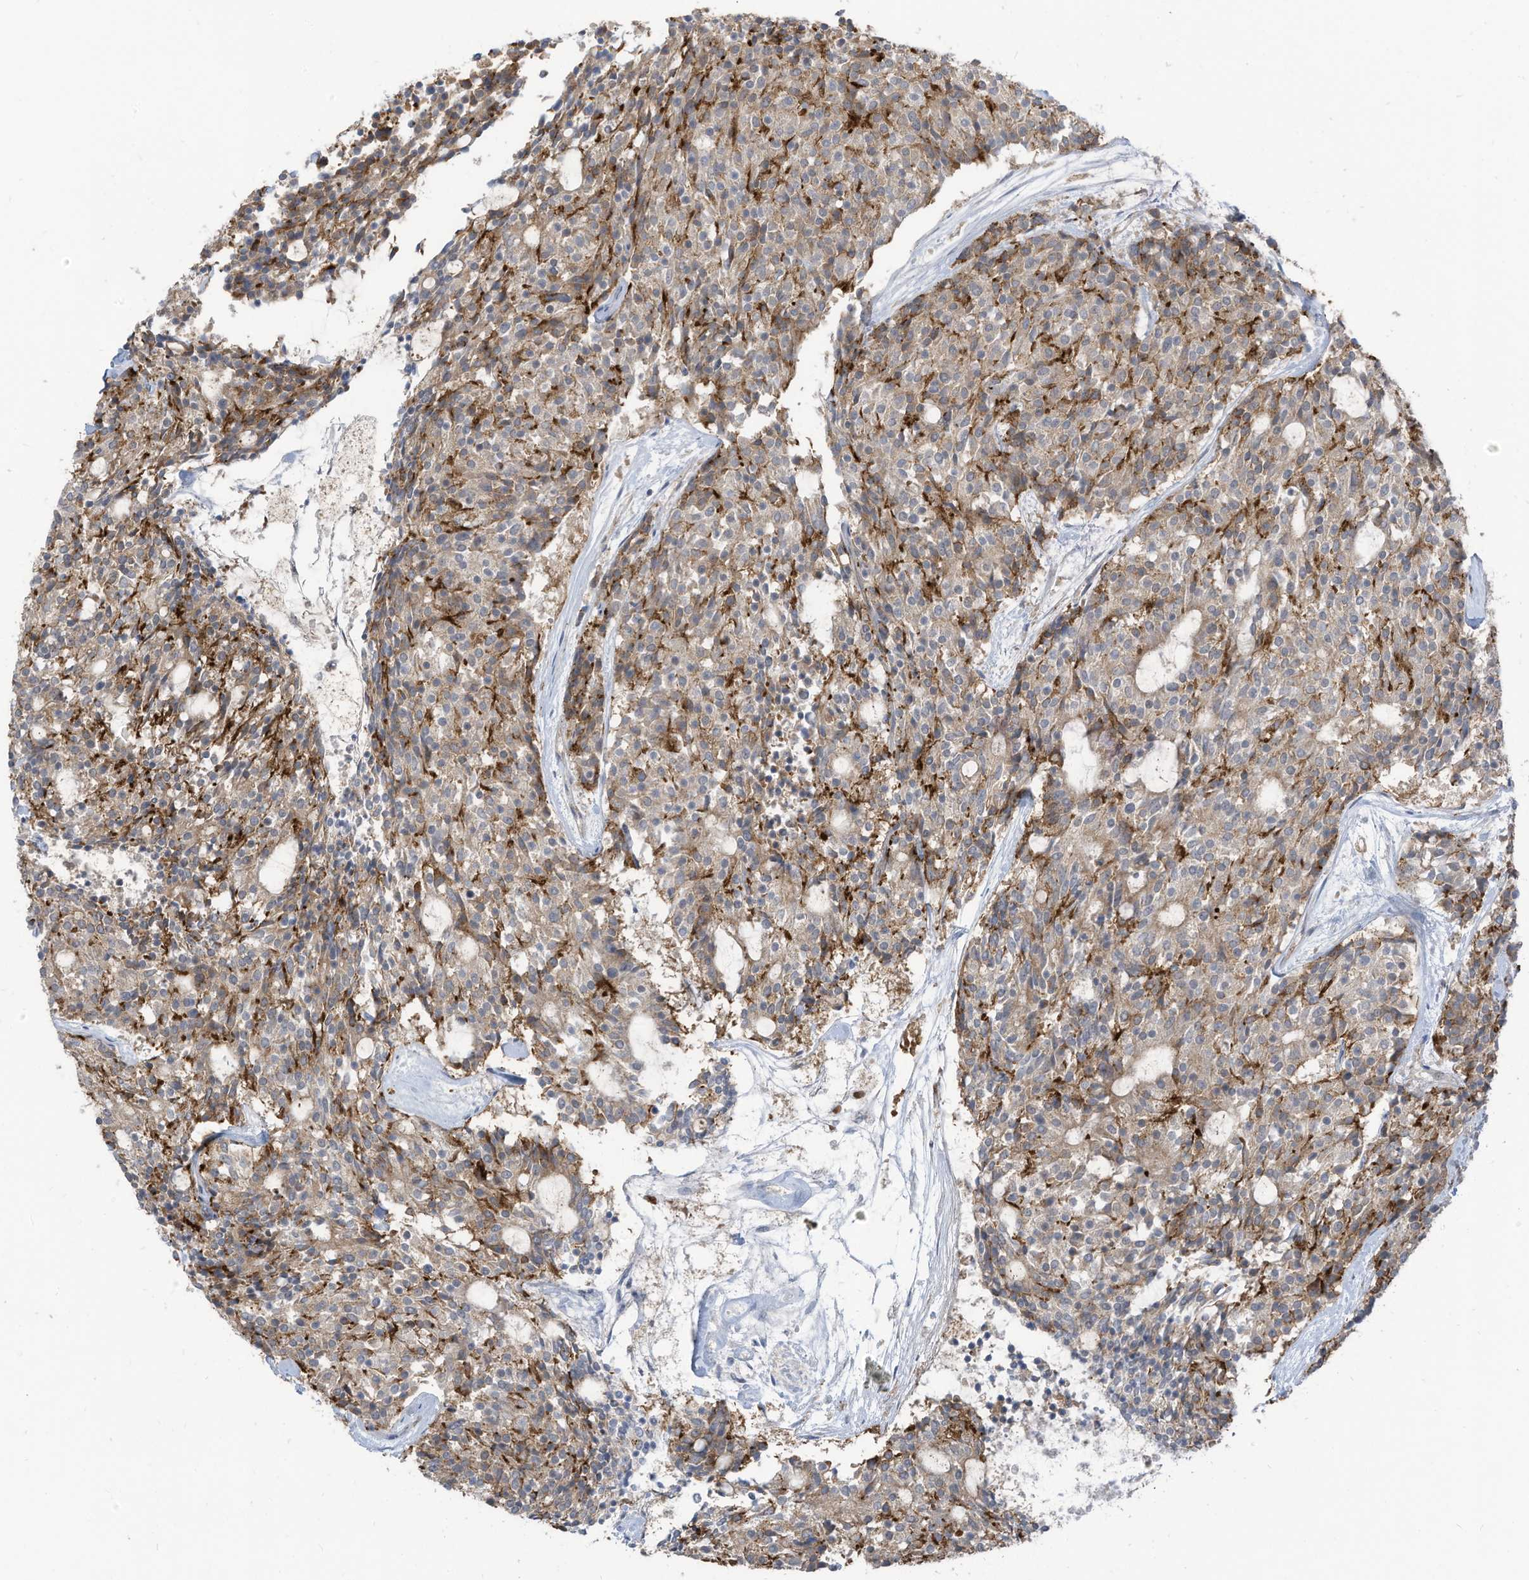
{"staining": {"intensity": "weak", "quantity": "25%-75%", "location": "cytoplasmic/membranous"}, "tissue": "carcinoid", "cell_type": "Tumor cells", "image_type": "cancer", "snomed": [{"axis": "morphology", "description": "Carcinoid, malignant, NOS"}, {"axis": "topography", "description": "Pancreas"}], "caption": "About 25%-75% of tumor cells in human carcinoid demonstrate weak cytoplasmic/membranous protein expression as visualized by brown immunohistochemical staining.", "gene": "DZIP3", "patient": {"sex": "female", "age": 54}}